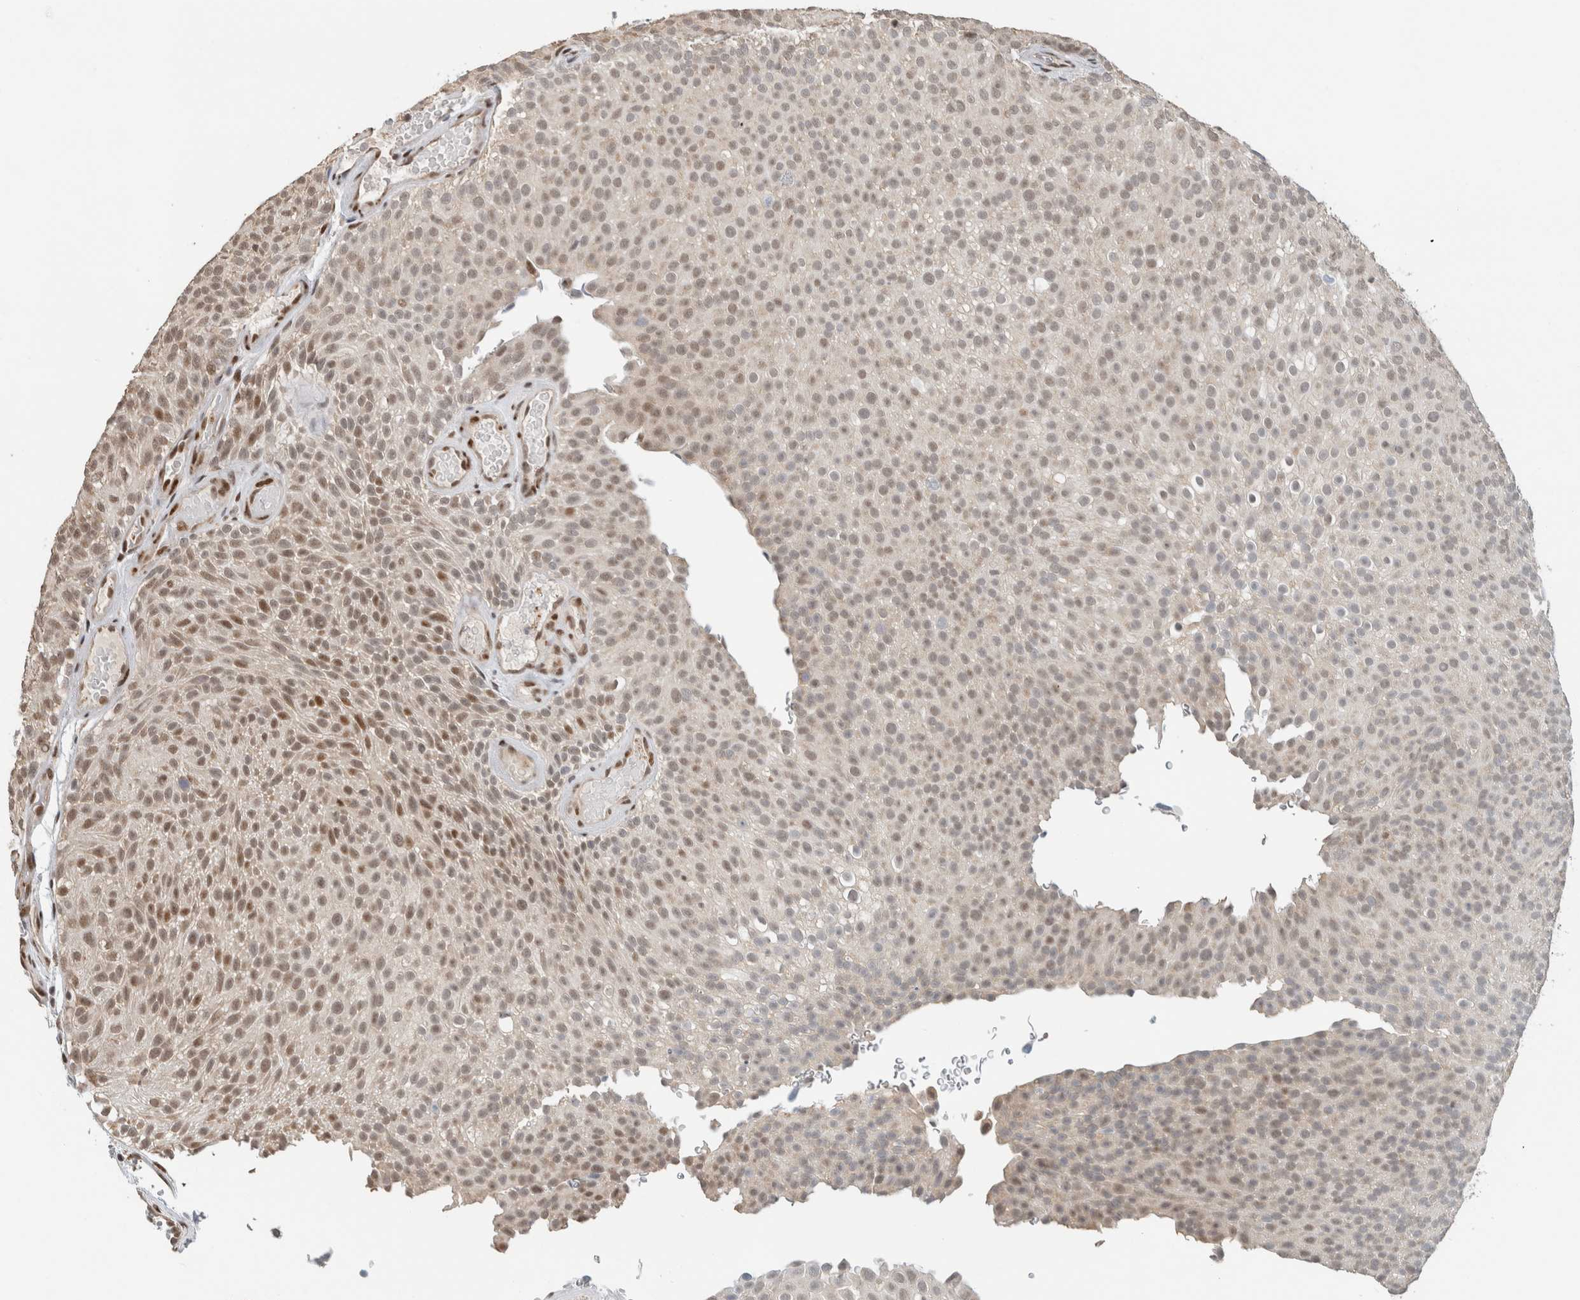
{"staining": {"intensity": "moderate", "quantity": "<25%", "location": "nuclear"}, "tissue": "urothelial cancer", "cell_type": "Tumor cells", "image_type": "cancer", "snomed": [{"axis": "morphology", "description": "Urothelial carcinoma, Low grade"}, {"axis": "topography", "description": "Urinary bladder"}], "caption": "Moderate nuclear staining for a protein is identified in approximately <25% of tumor cells of urothelial cancer using immunohistochemistry (IHC).", "gene": "HNRNPR", "patient": {"sex": "male", "age": 78}}